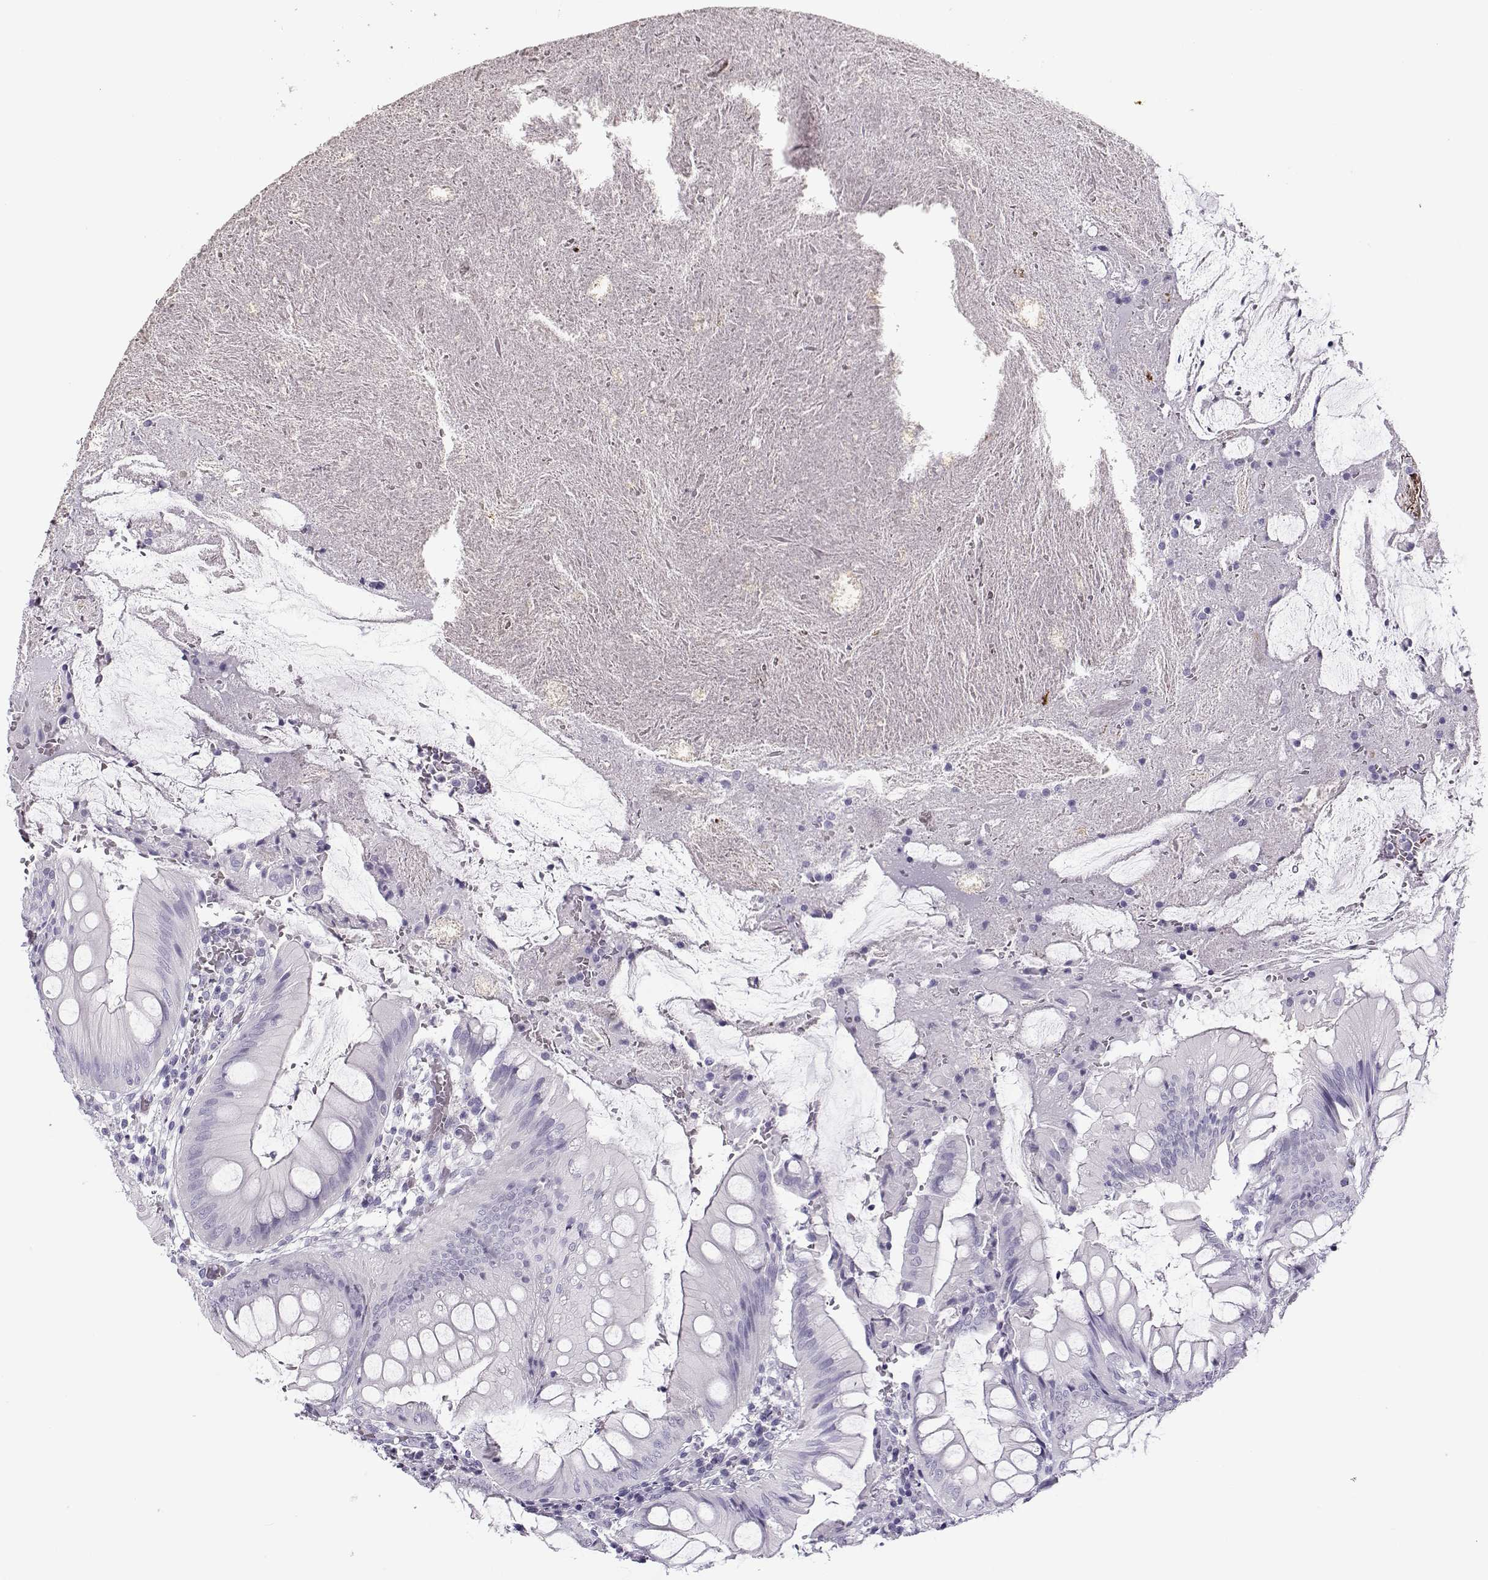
{"staining": {"intensity": "negative", "quantity": "none", "location": "none"}, "tissue": "appendix", "cell_type": "Glandular cells", "image_type": "normal", "snomed": [{"axis": "morphology", "description": "Normal tissue, NOS"}, {"axis": "morphology", "description": "Inflammation, NOS"}, {"axis": "topography", "description": "Appendix"}], "caption": "The micrograph displays no staining of glandular cells in benign appendix. The staining is performed using DAB brown chromogen with nuclei counter-stained in using hematoxylin.", "gene": "GTSF1L", "patient": {"sex": "male", "age": 16}}